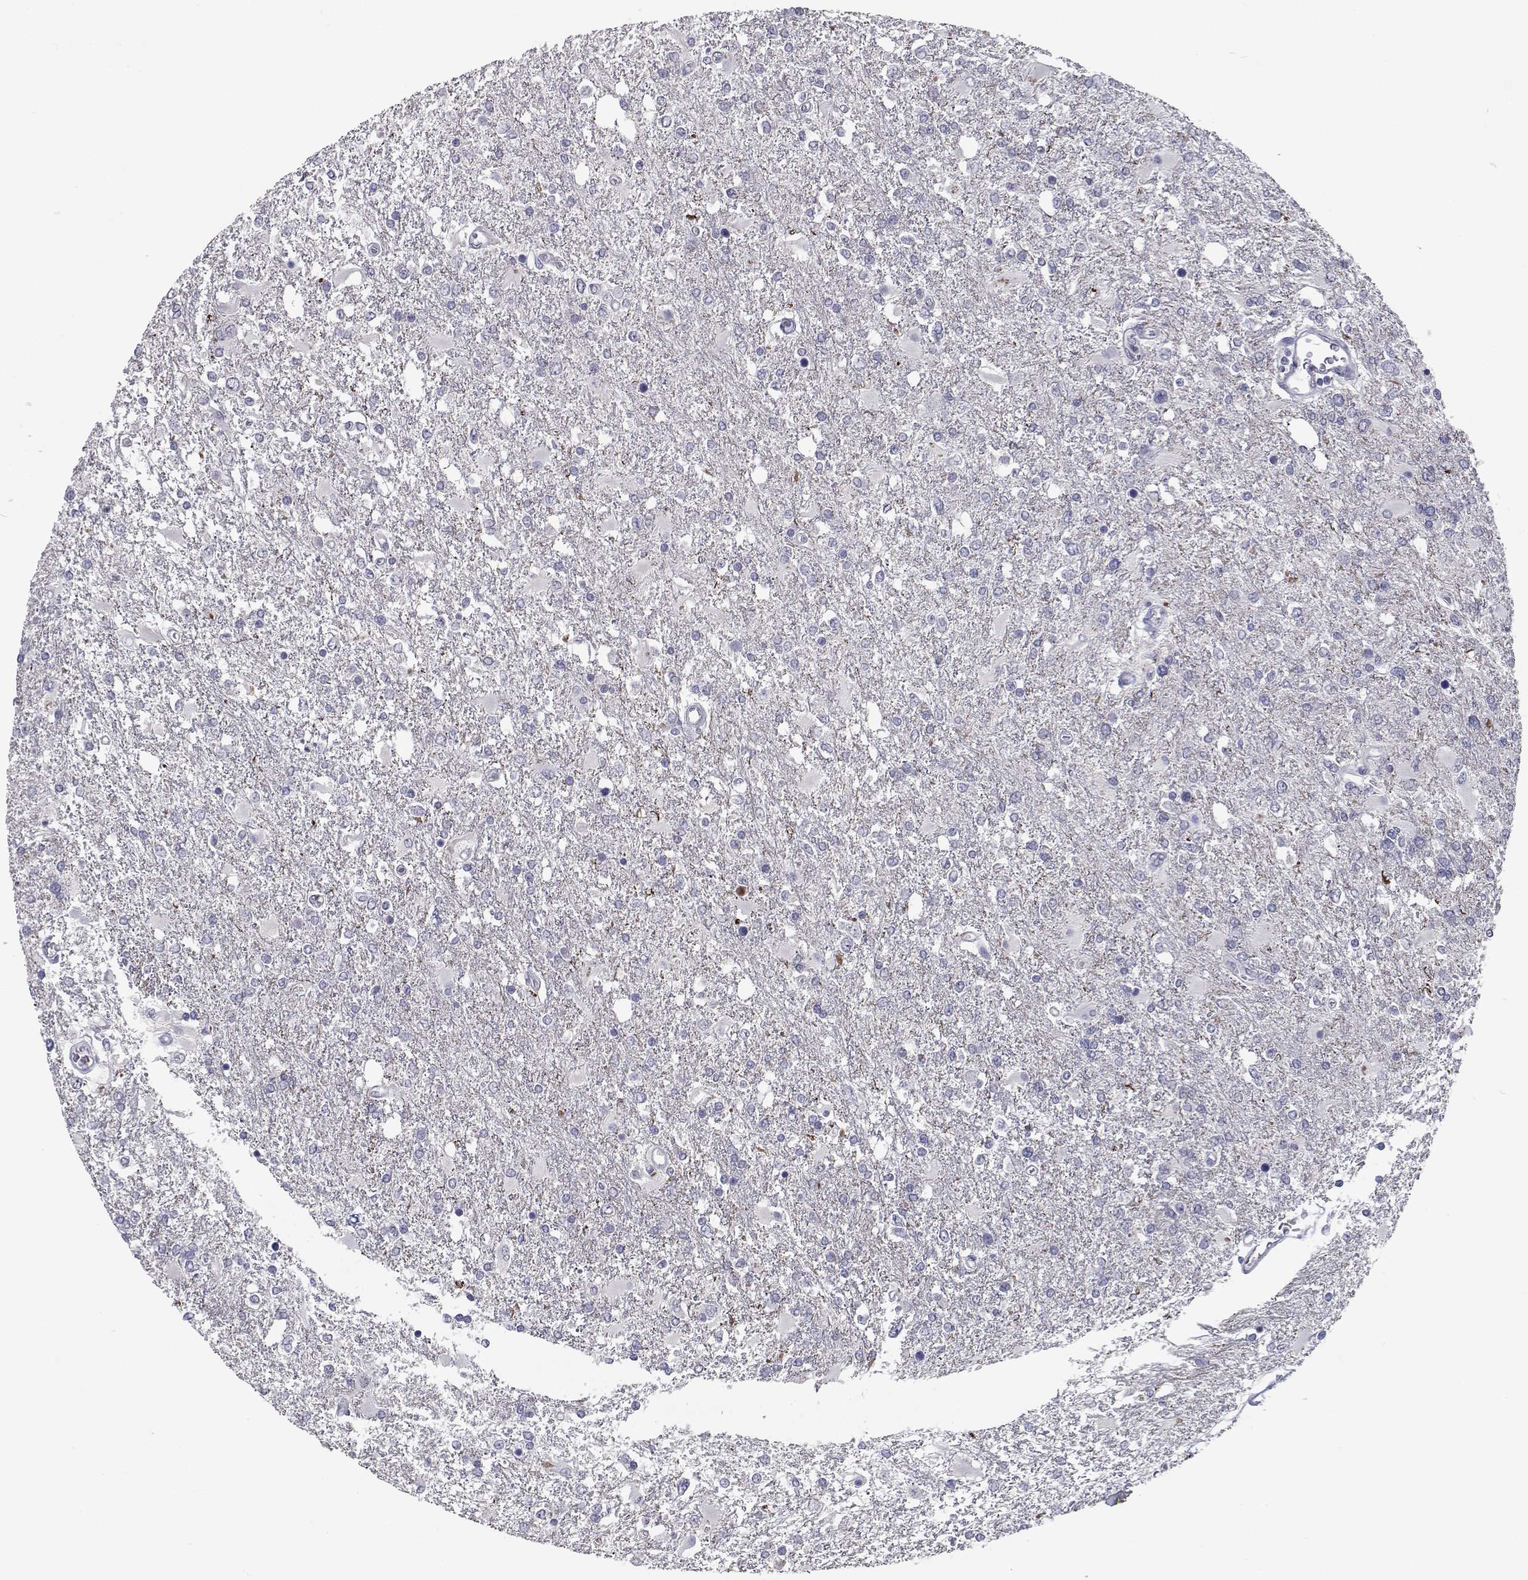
{"staining": {"intensity": "negative", "quantity": "none", "location": "none"}, "tissue": "glioma", "cell_type": "Tumor cells", "image_type": "cancer", "snomed": [{"axis": "morphology", "description": "Glioma, malignant, High grade"}, {"axis": "topography", "description": "Cerebral cortex"}], "caption": "High power microscopy micrograph of an immunohistochemistry (IHC) micrograph of malignant high-grade glioma, revealing no significant staining in tumor cells.", "gene": "RBPJL", "patient": {"sex": "male", "age": 79}}